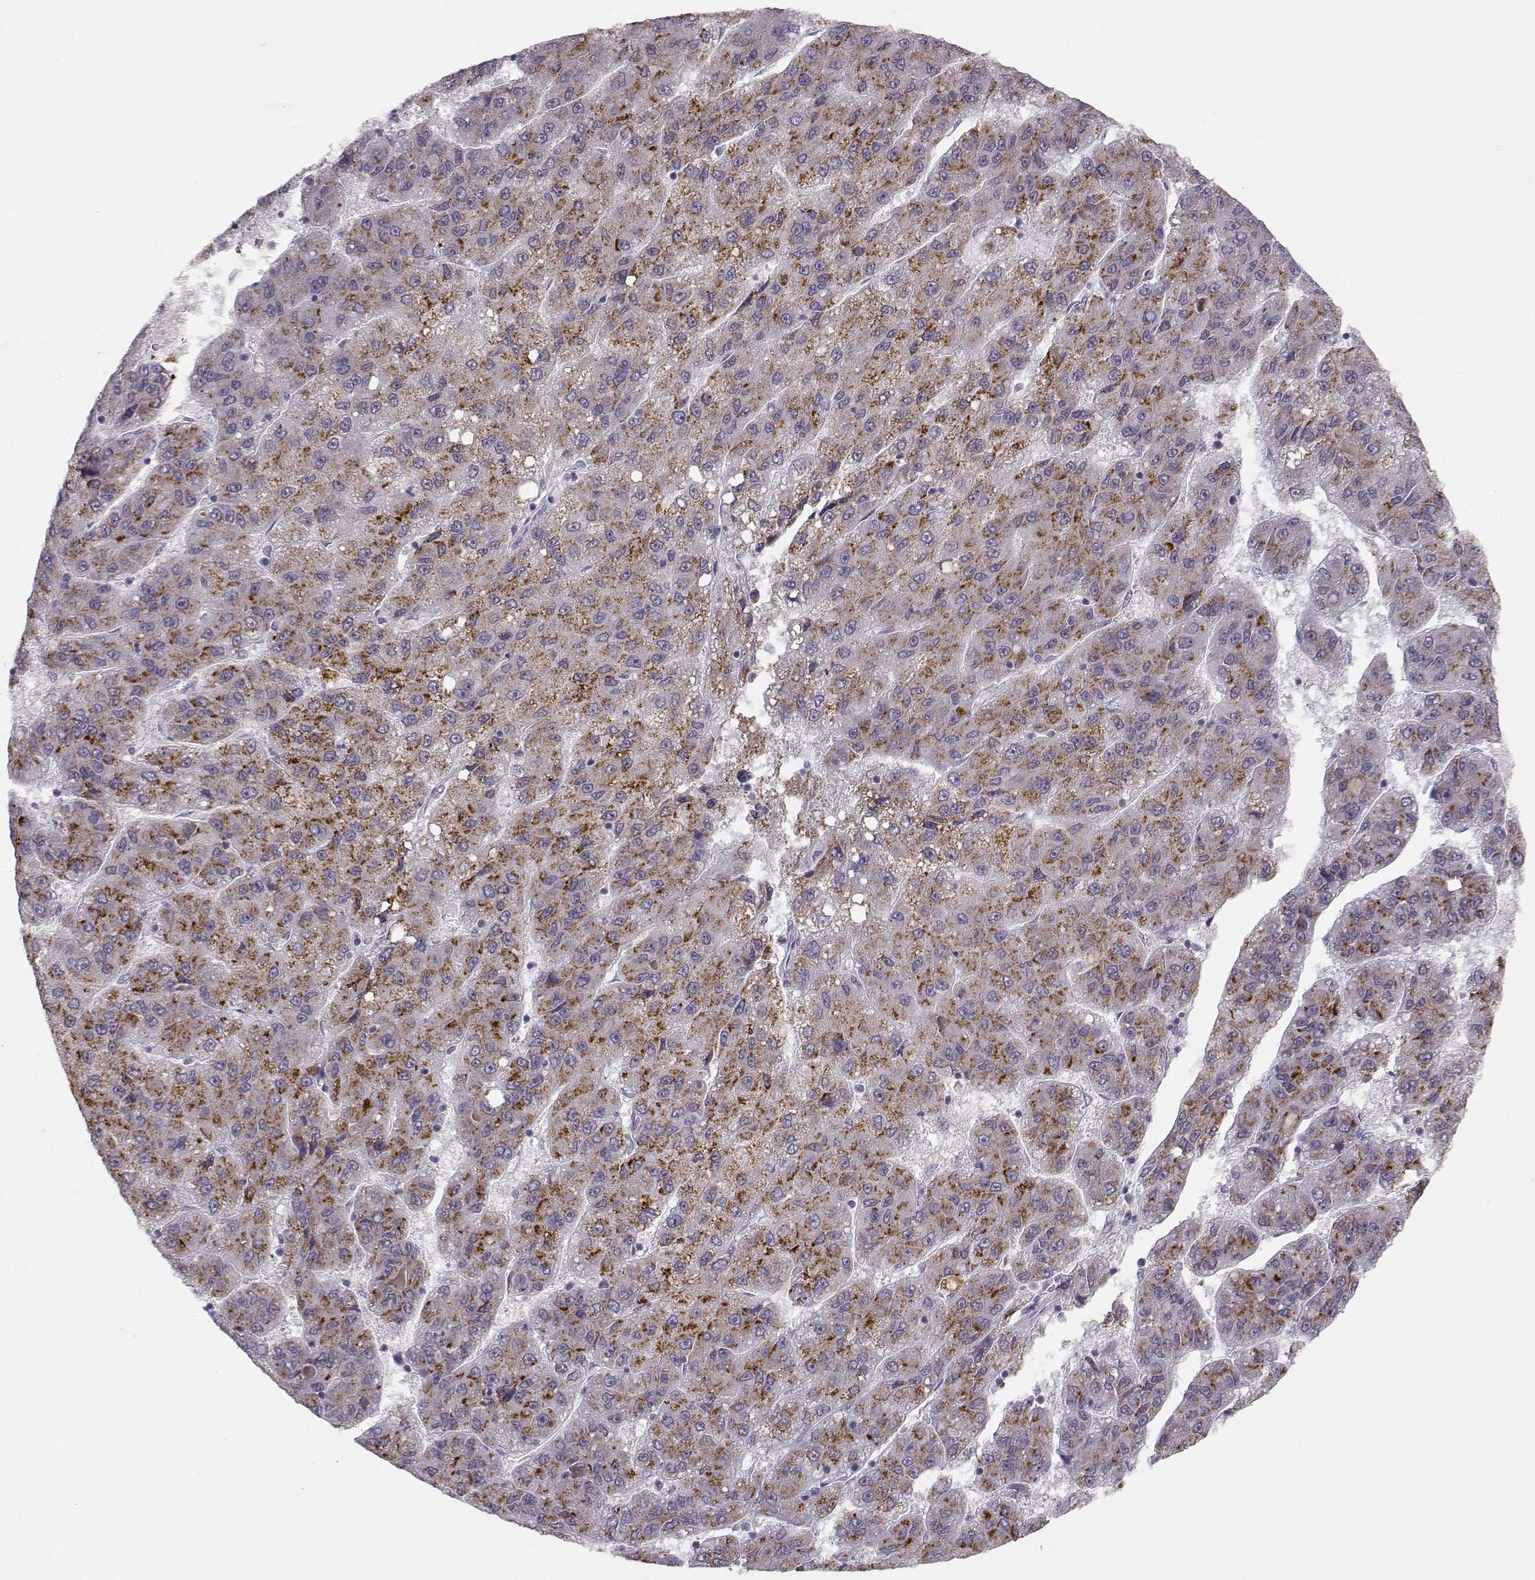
{"staining": {"intensity": "moderate", "quantity": "25%-75%", "location": "cytoplasmic/membranous"}, "tissue": "liver cancer", "cell_type": "Tumor cells", "image_type": "cancer", "snomed": [{"axis": "morphology", "description": "Carcinoma, Hepatocellular, NOS"}, {"axis": "topography", "description": "Liver"}], "caption": "Protein expression analysis of liver hepatocellular carcinoma demonstrates moderate cytoplasmic/membranous staining in about 25%-75% of tumor cells.", "gene": "HTR7", "patient": {"sex": "female", "age": 82}}